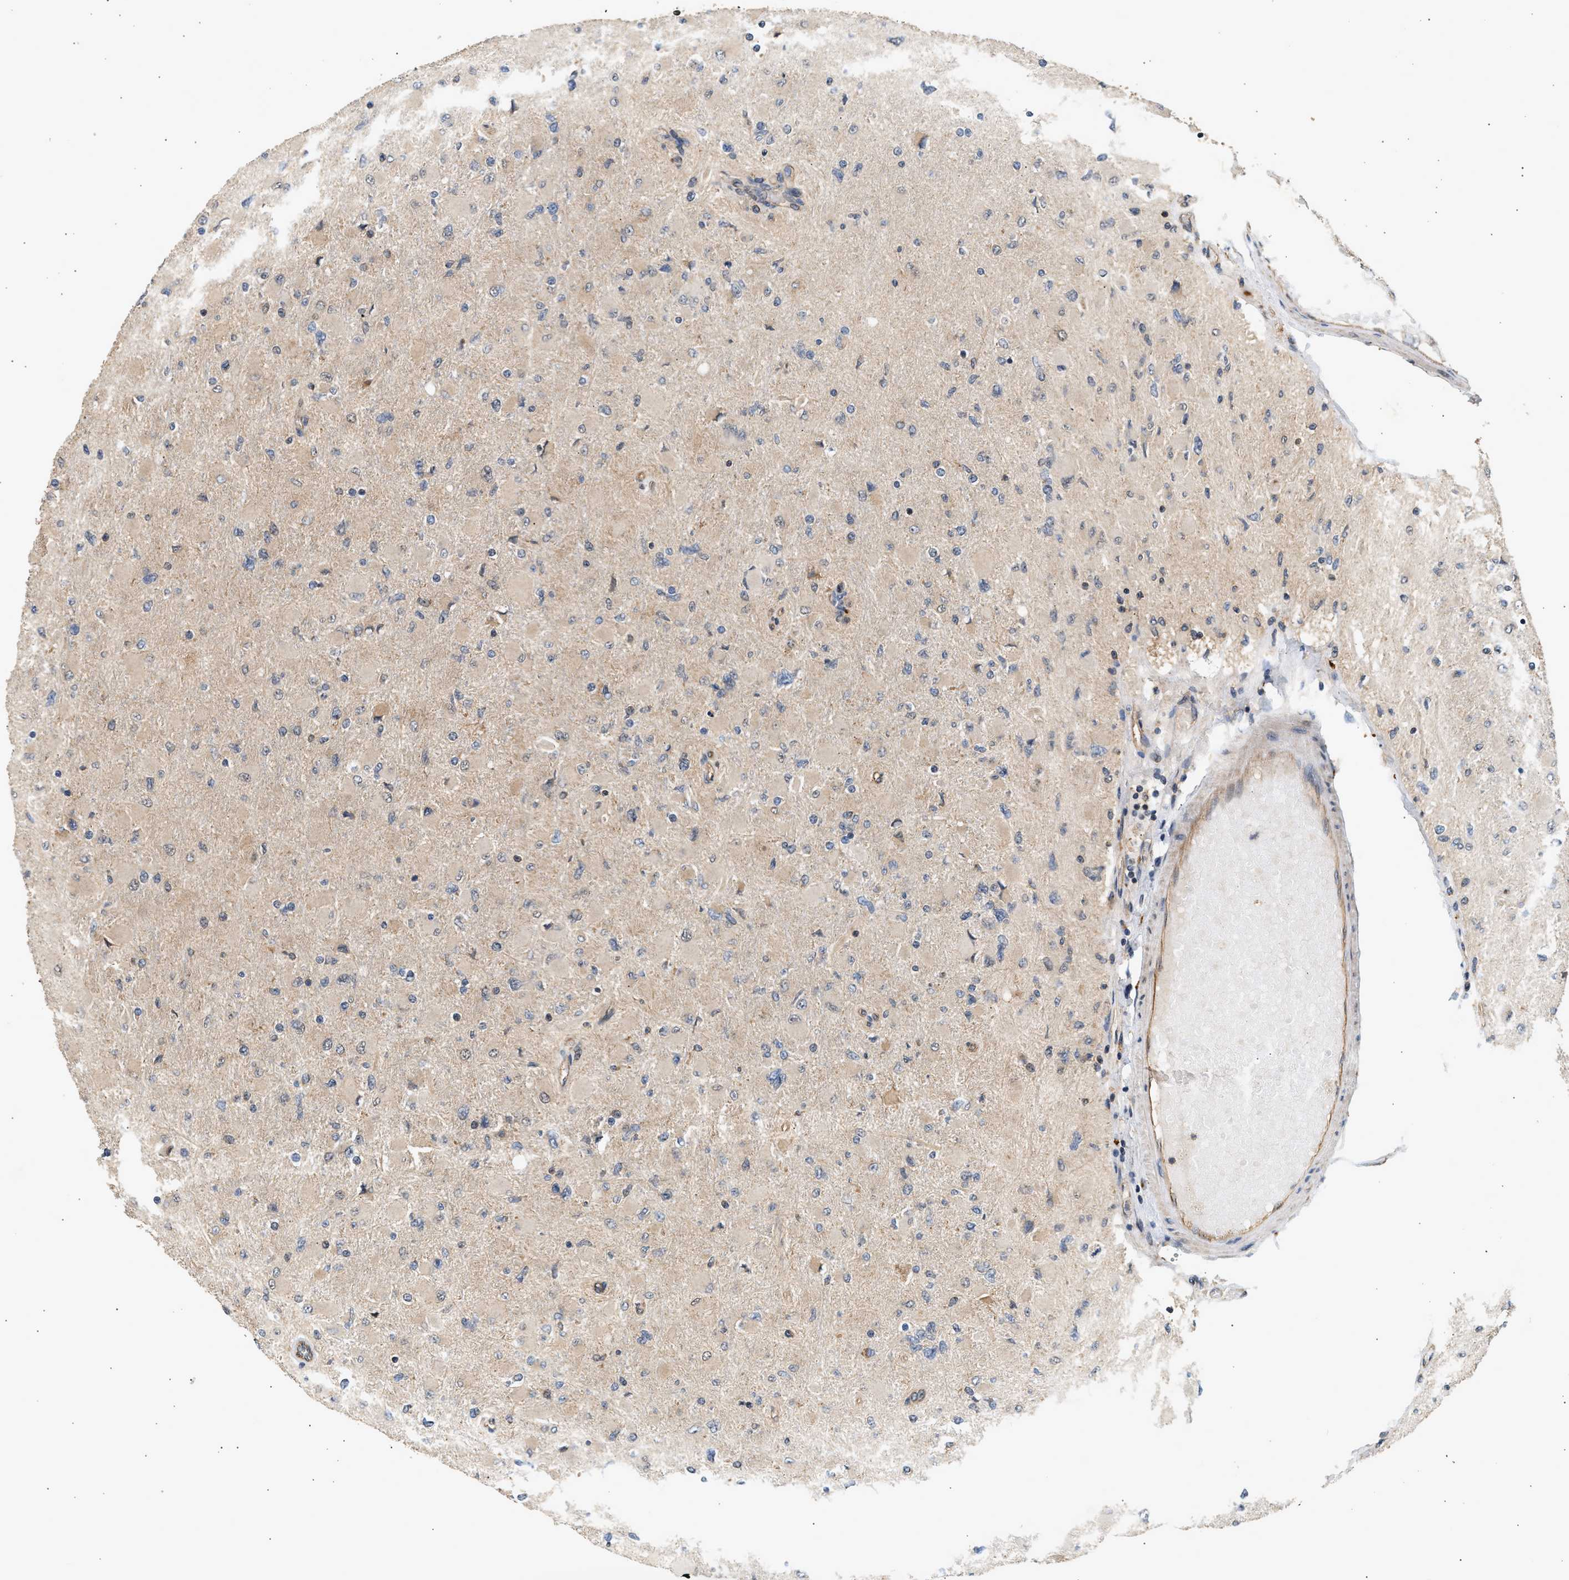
{"staining": {"intensity": "weak", "quantity": "<25%", "location": "cytoplasmic/membranous"}, "tissue": "glioma", "cell_type": "Tumor cells", "image_type": "cancer", "snomed": [{"axis": "morphology", "description": "Glioma, malignant, High grade"}, {"axis": "topography", "description": "Cerebral cortex"}], "caption": "Malignant glioma (high-grade) was stained to show a protein in brown. There is no significant positivity in tumor cells.", "gene": "DUSP14", "patient": {"sex": "female", "age": 36}}